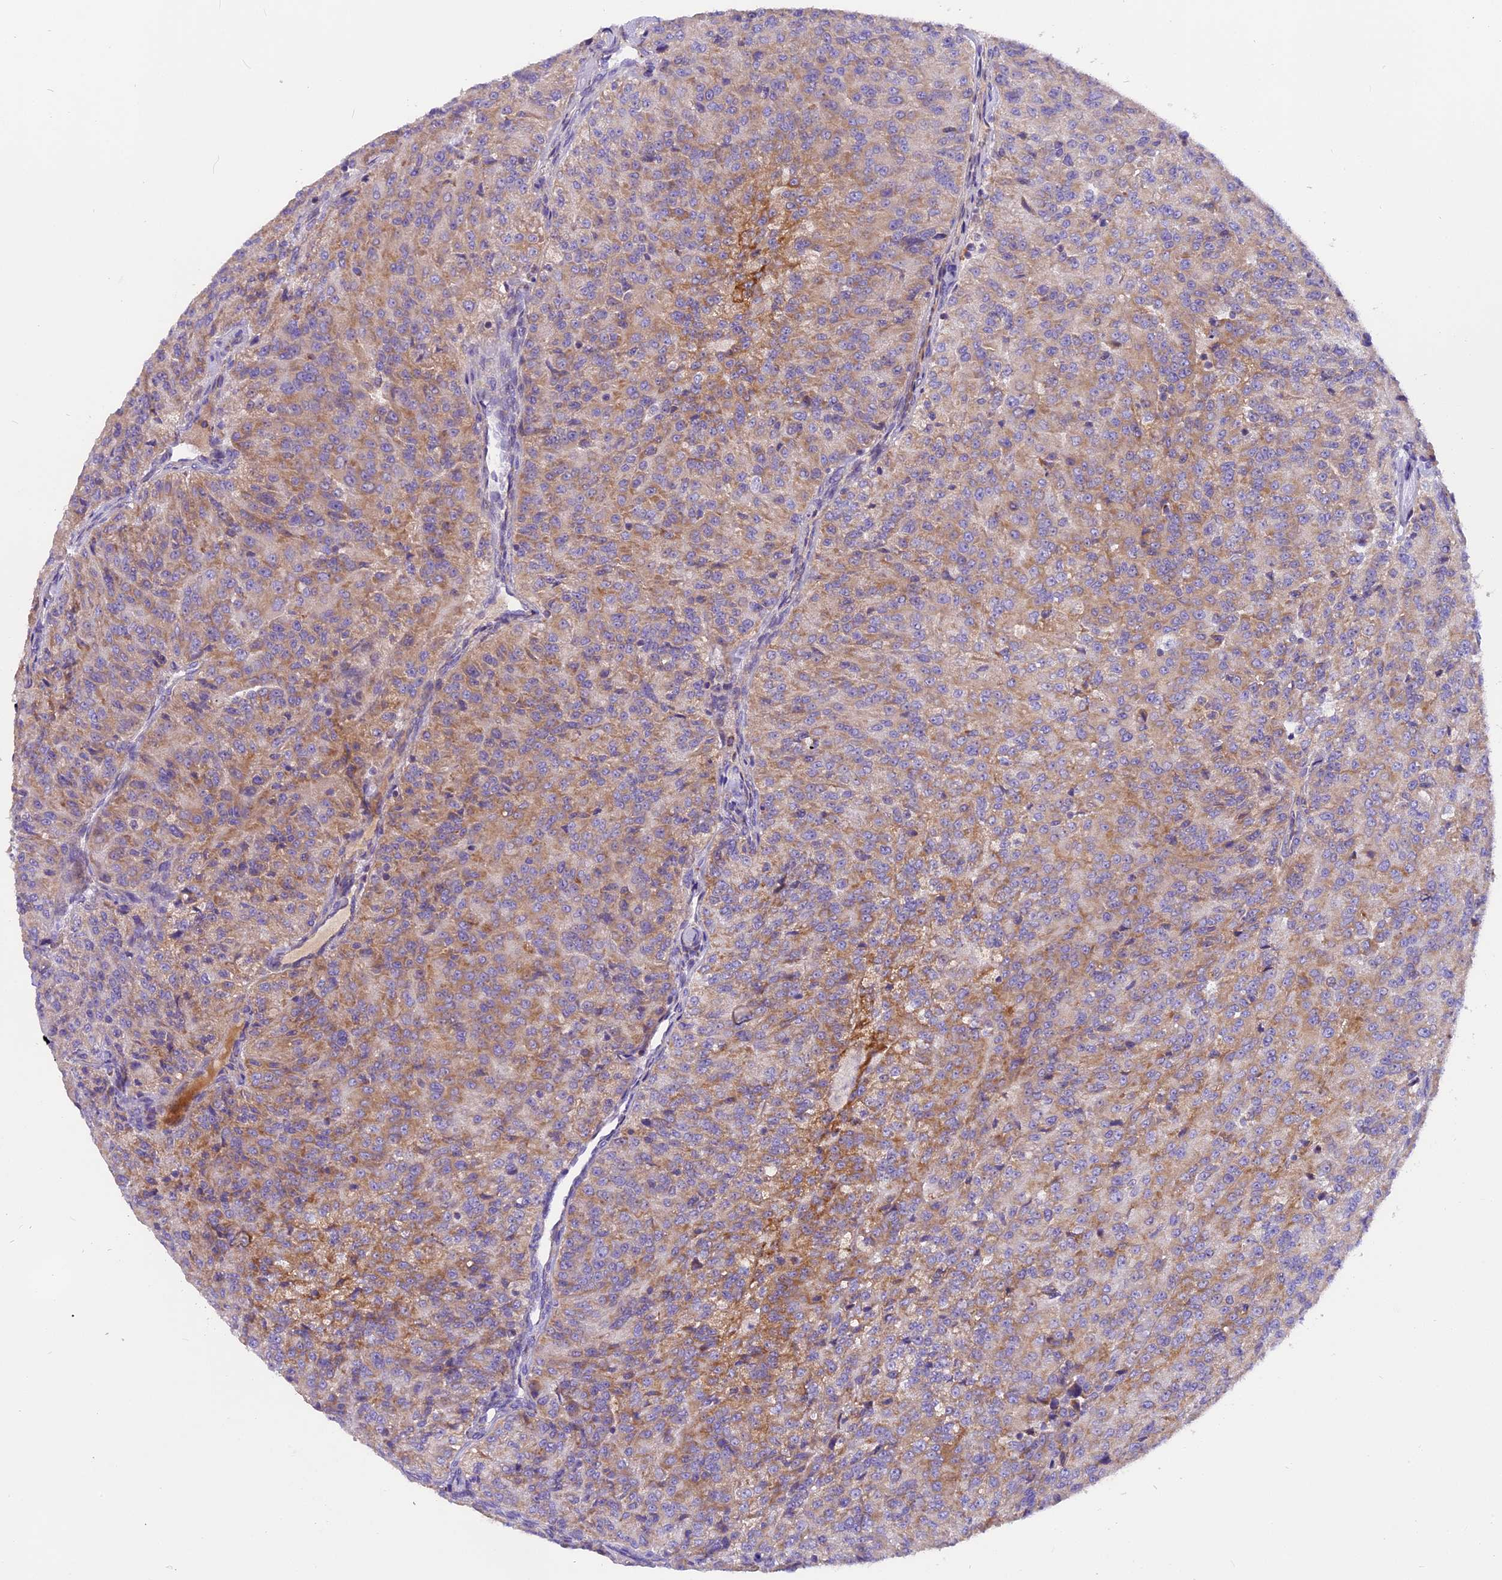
{"staining": {"intensity": "moderate", "quantity": "25%-75%", "location": "cytoplasmic/membranous"}, "tissue": "renal cancer", "cell_type": "Tumor cells", "image_type": "cancer", "snomed": [{"axis": "morphology", "description": "Adenocarcinoma, NOS"}, {"axis": "topography", "description": "Kidney"}], "caption": "A brown stain labels moderate cytoplasmic/membranous staining of a protein in human adenocarcinoma (renal) tumor cells.", "gene": "MRPS34", "patient": {"sex": "female", "age": 63}}